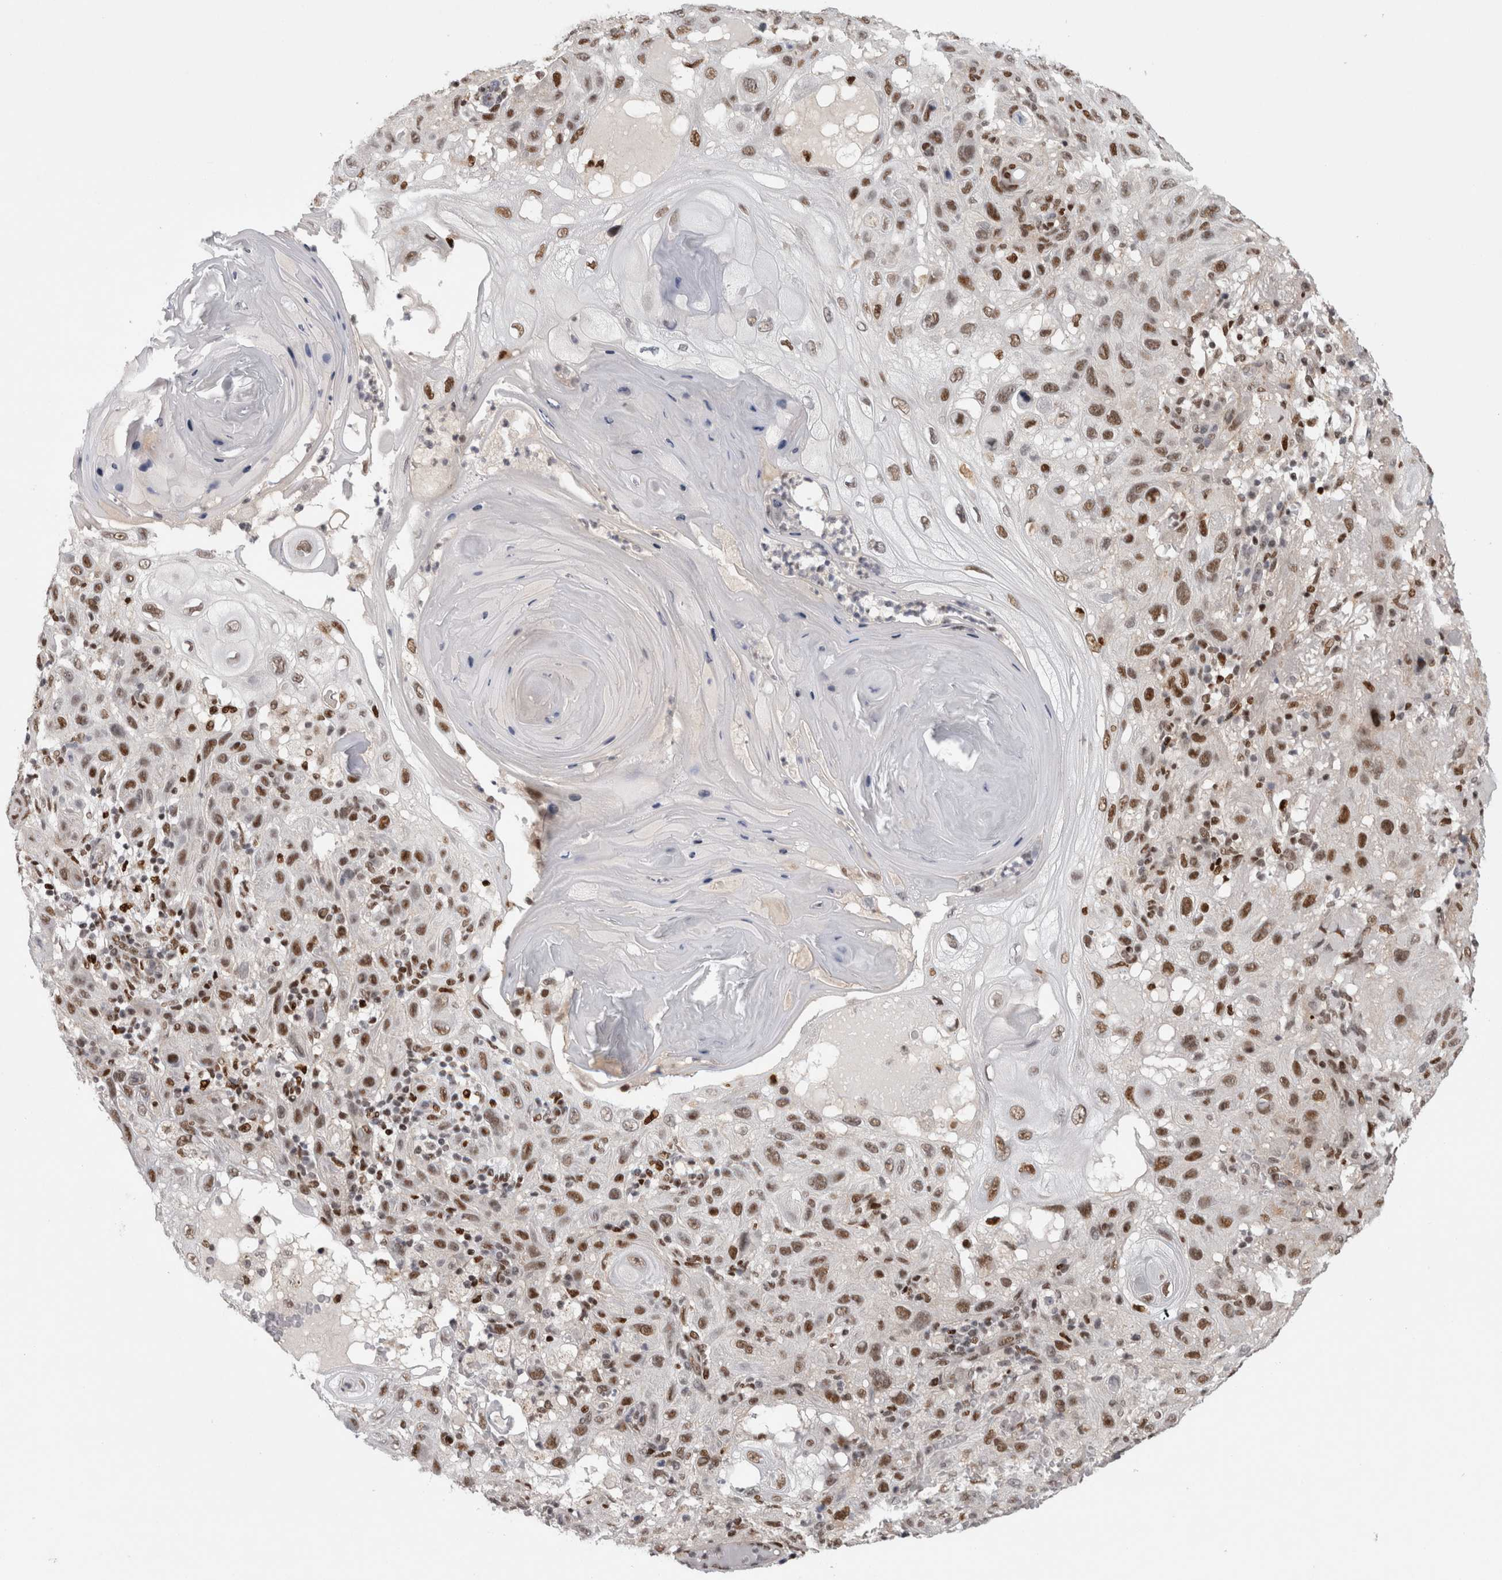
{"staining": {"intensity": "moderate", "quantity": ">75%", "location": "nuclear"}, "tissue": "skin cancer", "cell_type": "Tumor cells", "image_type": "cancer", "snomed": [{"axis": "morphology", "description": "Normal tissue, NOS"}, {"axis": "morphology", "description": "Squamous cell carcinoma, NOS"}, {"axis": "topography", "description": "Skin"}], "caption": "This histopathology image reveals skin squamous cell carcinoma stained with immunohistochemistry to label a protein in brown. The nuclear of tumor cells show moderate positivity for the protein. Nuclei are counter-stained blue.", "gene": "SRARP", "patient": {"sex": "female", "age": 96}}